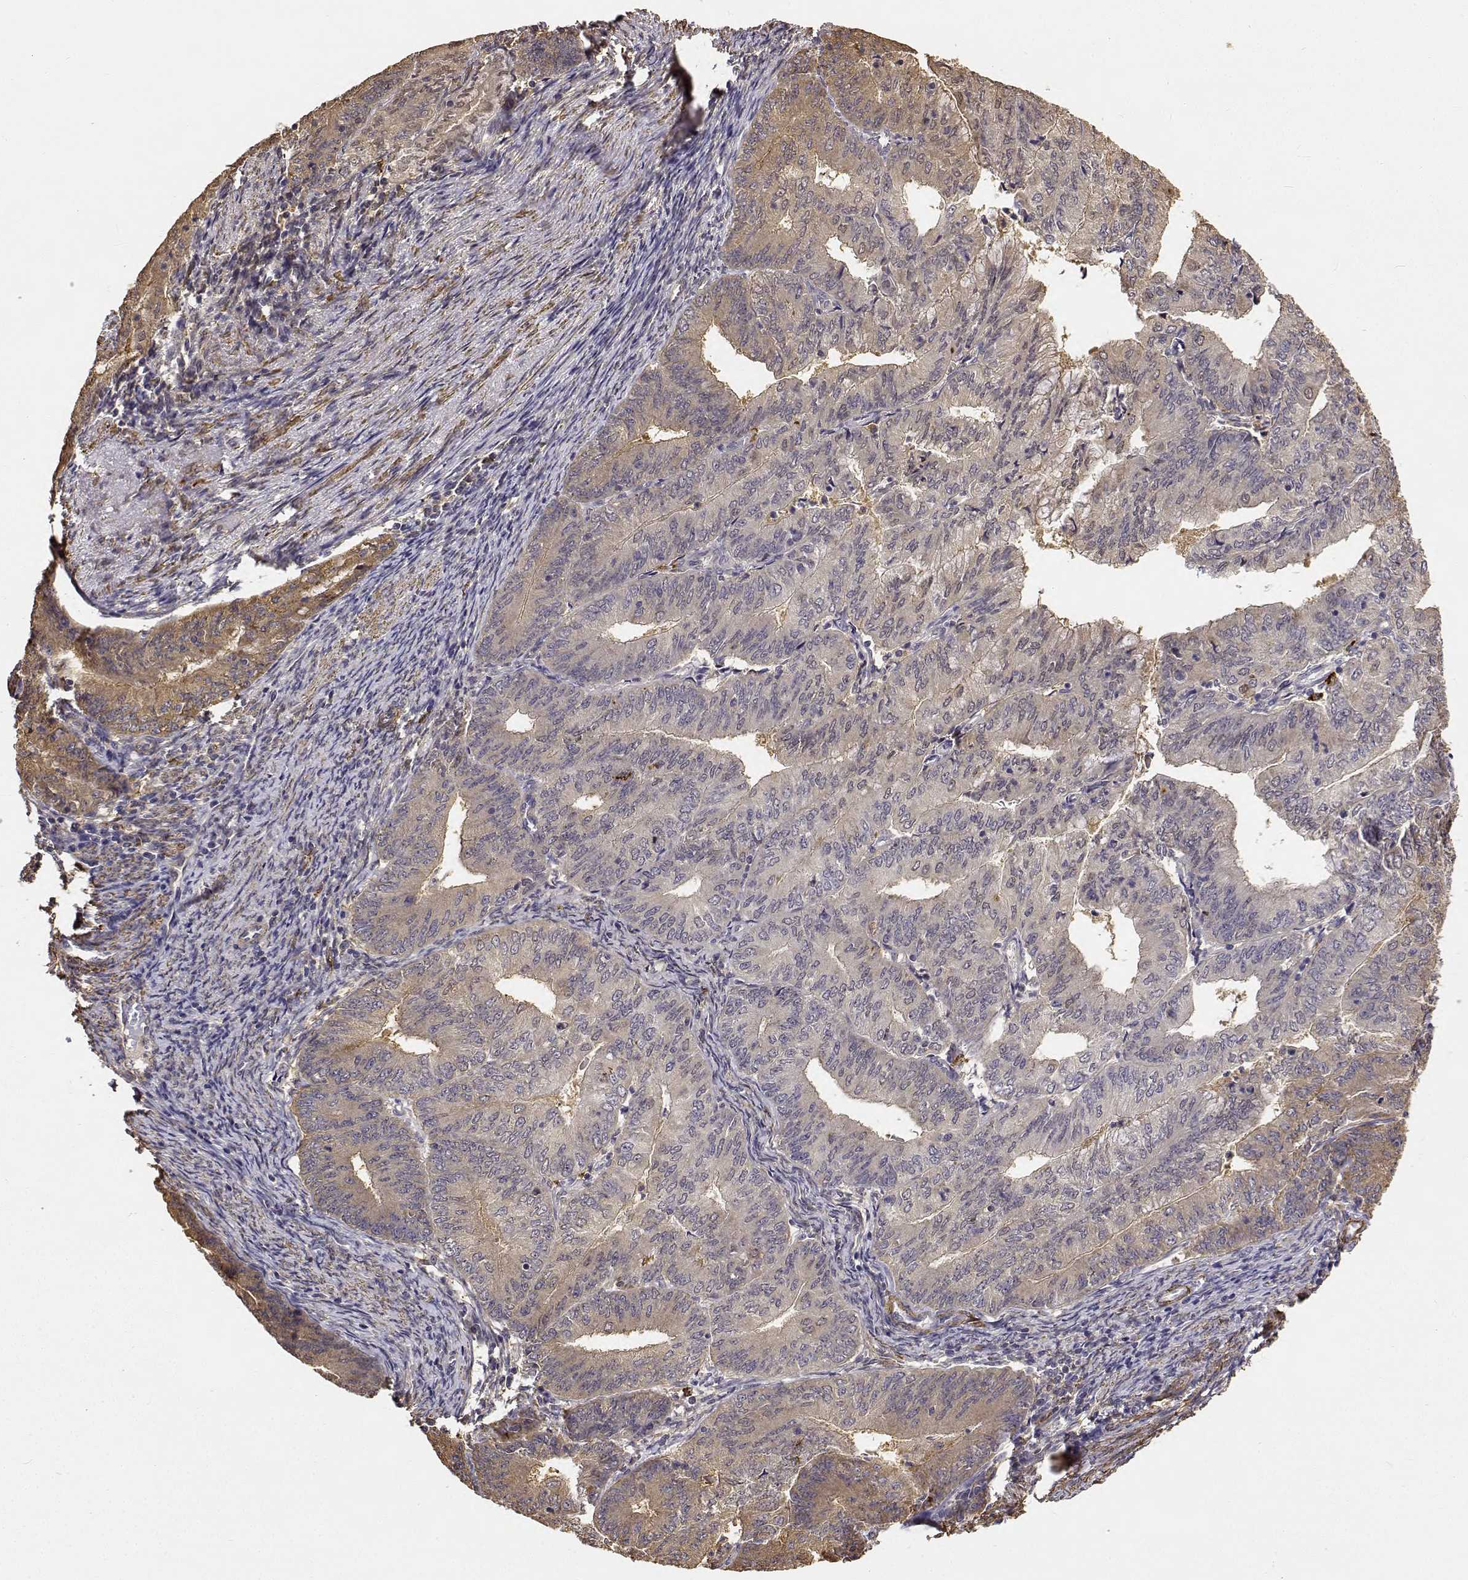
{"staining": {"intensity": "moderate", "quantity": ">75%", "location": "cytoplasmic/membranous"}, "tissue": "endometrial cancer", "cell_type": "Tumor cells", "image_type": "cancer", "snomed": [{"axis": "morphology", "description": "Adenocarcinoma, NOS"}, {"axis": "topography", "description": "Endometrium"}], "caption": "Tumor cells show medium levels of moderate cytoplasmic/membranous positivity in about >75% of cells in human endometrial adenocarcinoma.", "gene": "PCID2", "patient": {"sex": "female", "age": 57}}